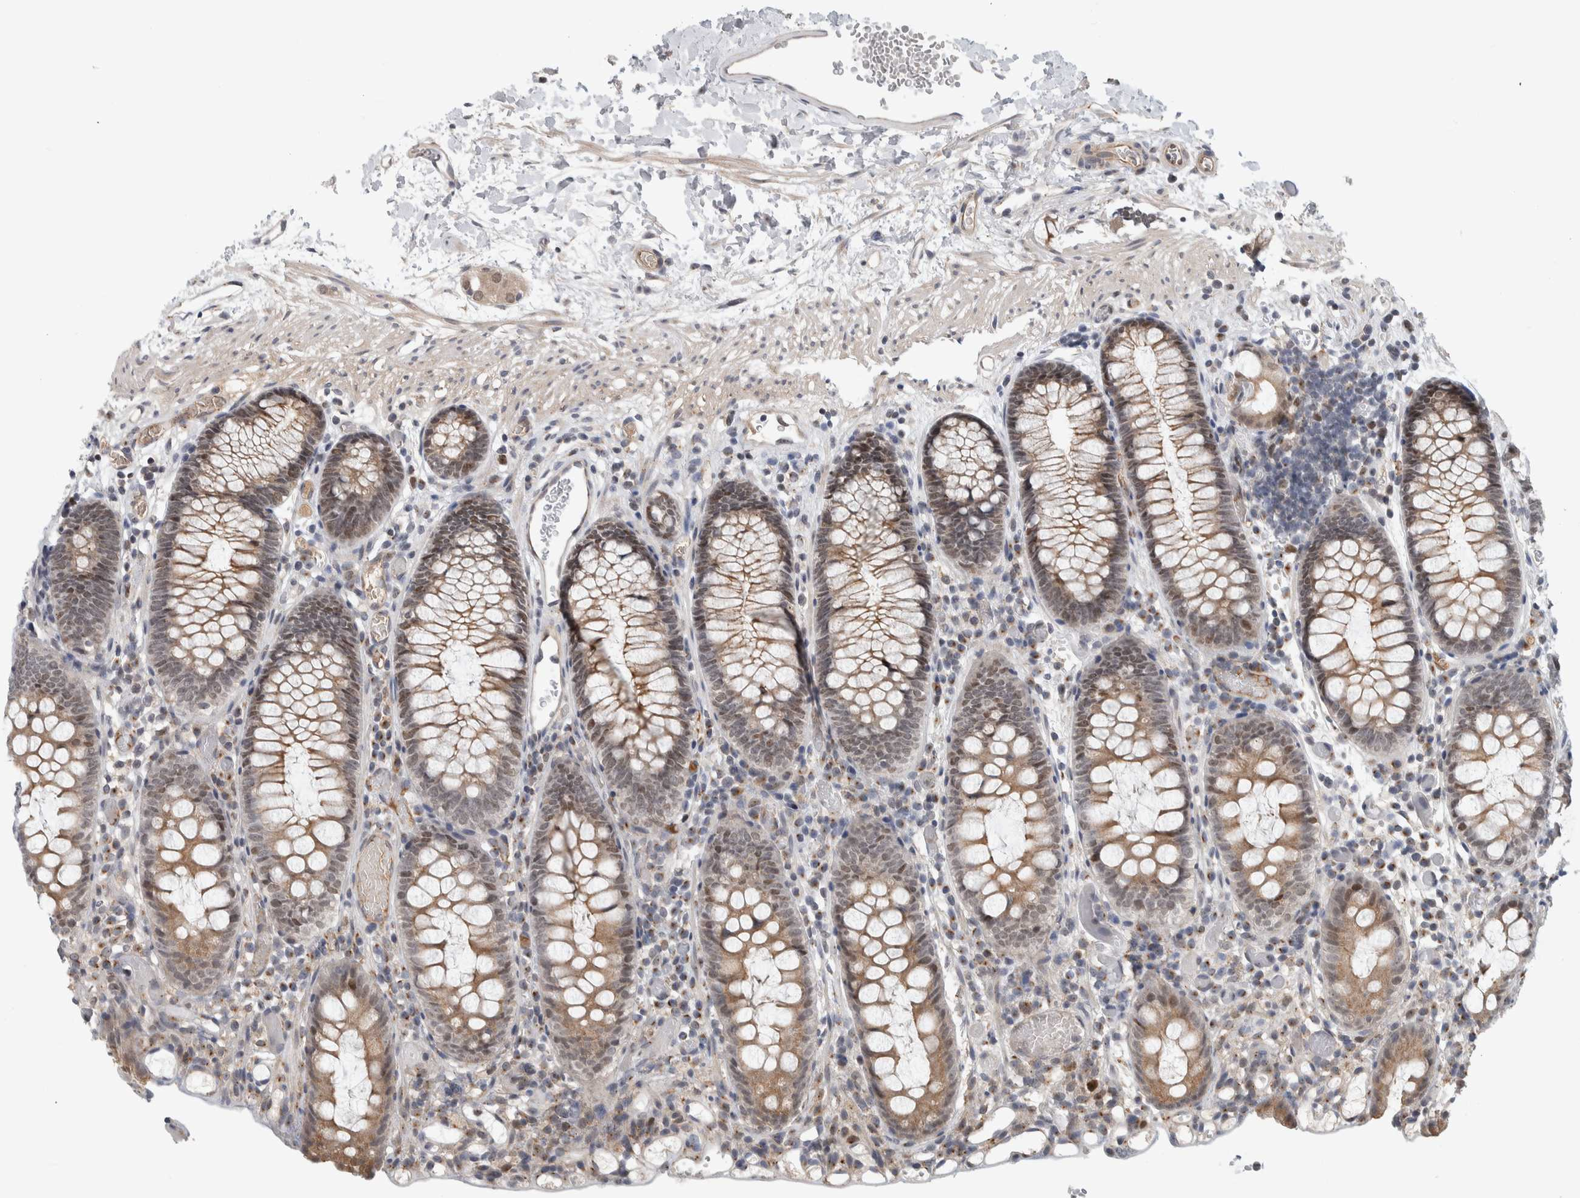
{"staining": {"intensity": "weak", "quantity": ">75%", "location": "cytoplasmic/membranous"}, "tissue": "colon", "cell_type": "Endothelial cells", "image_type": "normal", "snomed": [{"axis": "morphology", "description": "Normal tissue, NOS"}, {"axis": "topography", "description": "Colon"}], "caption": "Colon stained with a brown dye demonstrates weak cytoplasmic/membranous positive staining in approximately >75% of endothelial cells.", "gene": "MSL1", "patient": {"sex": "male", "age": 14}}